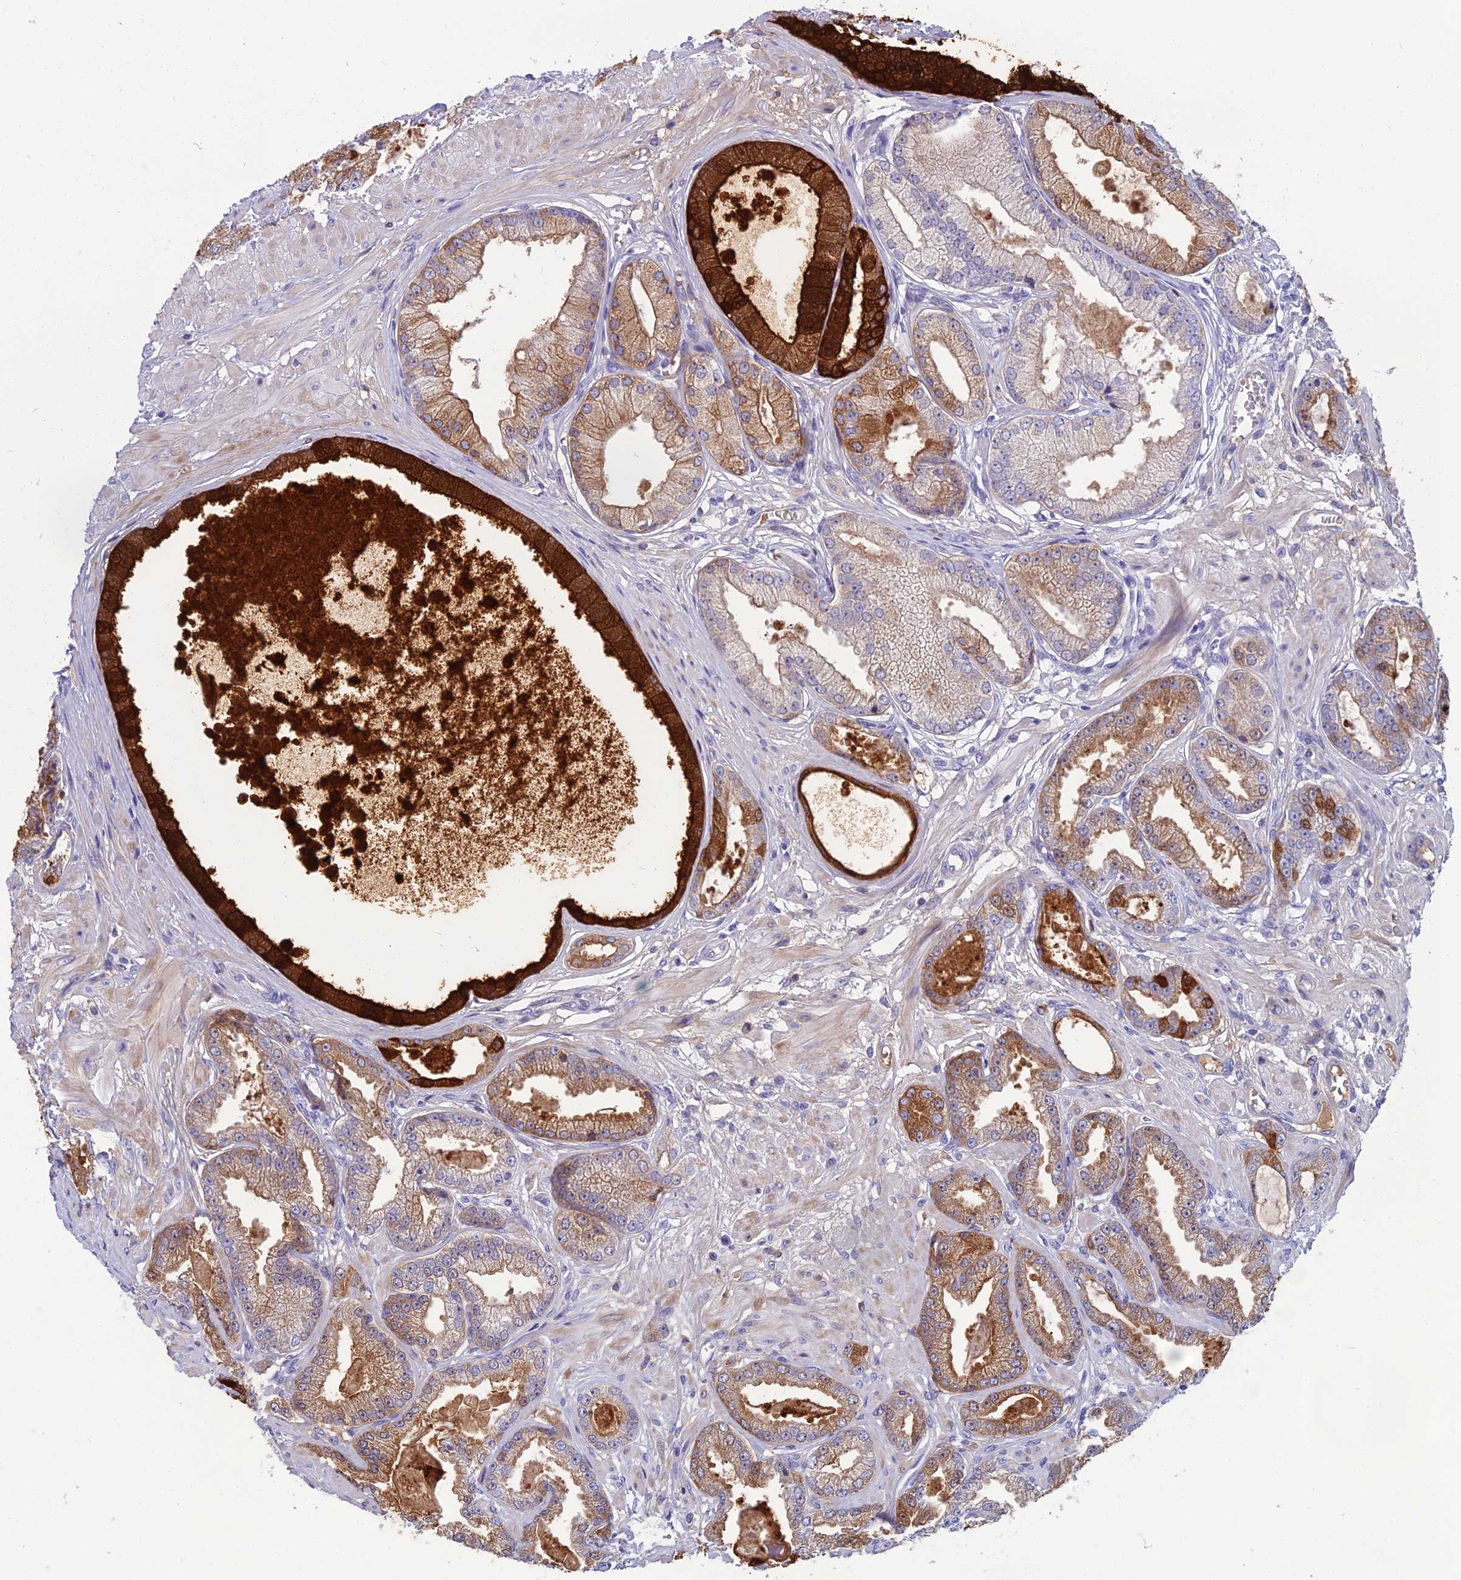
{"staining": {"intensity": "strong", "quantity": "25%-75%", "location": "cytoplasmic/membranous"}, "tissue": "prostate cancer", "cell_type": "Tumor cells", "image_type": "cancer", "snomed": [{"axis": "morphology", "description": "Adenocarcinoma, Low grade"}, {"axis": "topography", "description": "Prostate"}], "caption": "IHC photomicrograph of neoplastic tissue: prostate low-grade adenocarcinoma stained using immunohistochemistry exhibits high levels of strong protein expression localized specifically in the cytoplasmic/membranous of tumor cells, appearing as a cytoplasmic/membranous brown color.", "gene": "SPTLC3", "patient": {"sex": "male", "age": 64}}